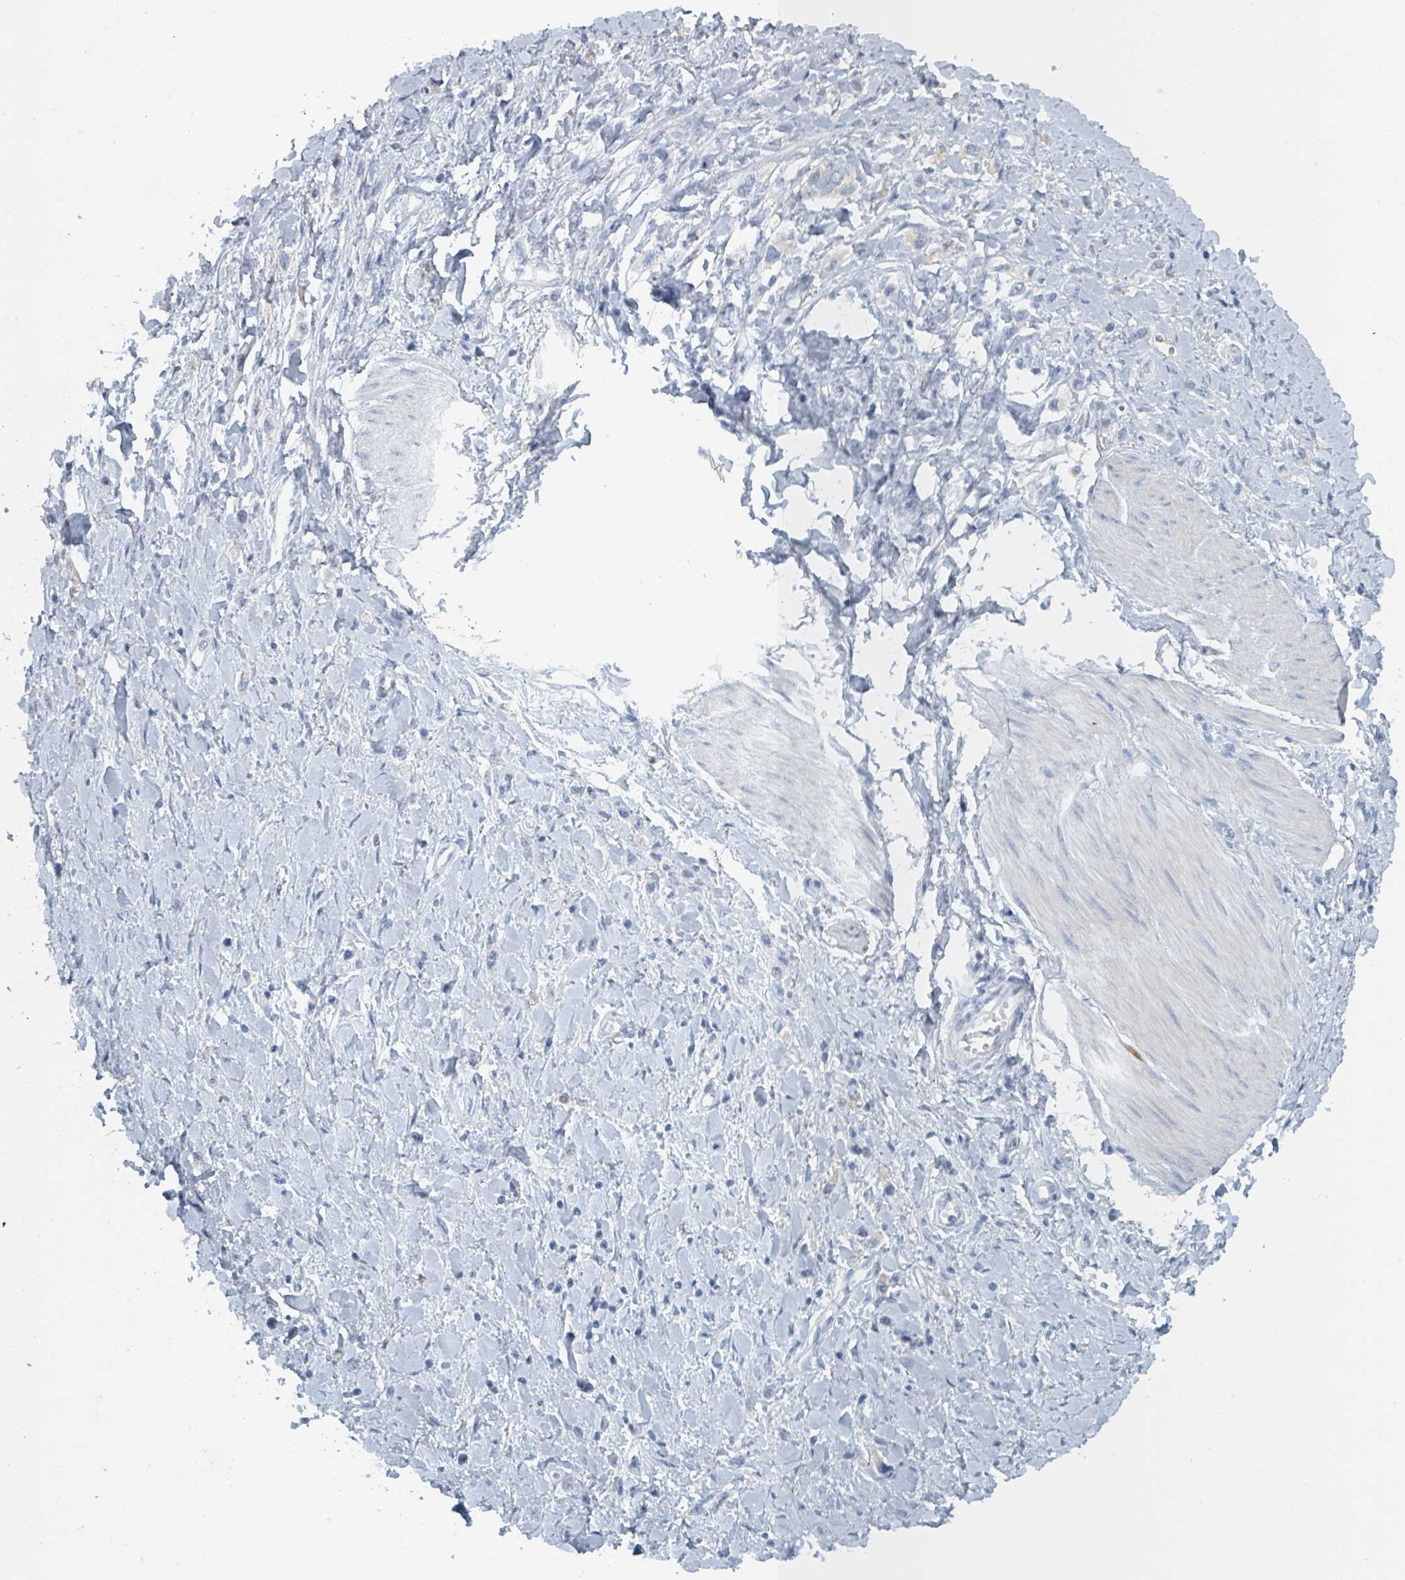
{"staining": {"intensity": "negative", "quantity": "none", "location": "none"}, "tissue": "stomach cancer", "cell_type": "Tumor cells", "image_type": "cancer", "snomed": [{"axis": "morphology", "description": "Adenocarcinoma, NOS"}, {"axis": "topography", "description": "Stomach"}], "caption": "There is no significant expression in tumor cells of stomach adenocarcinoma.", "gene": "HEATR5A", "patient": {"sex": "female", "age": 65}}